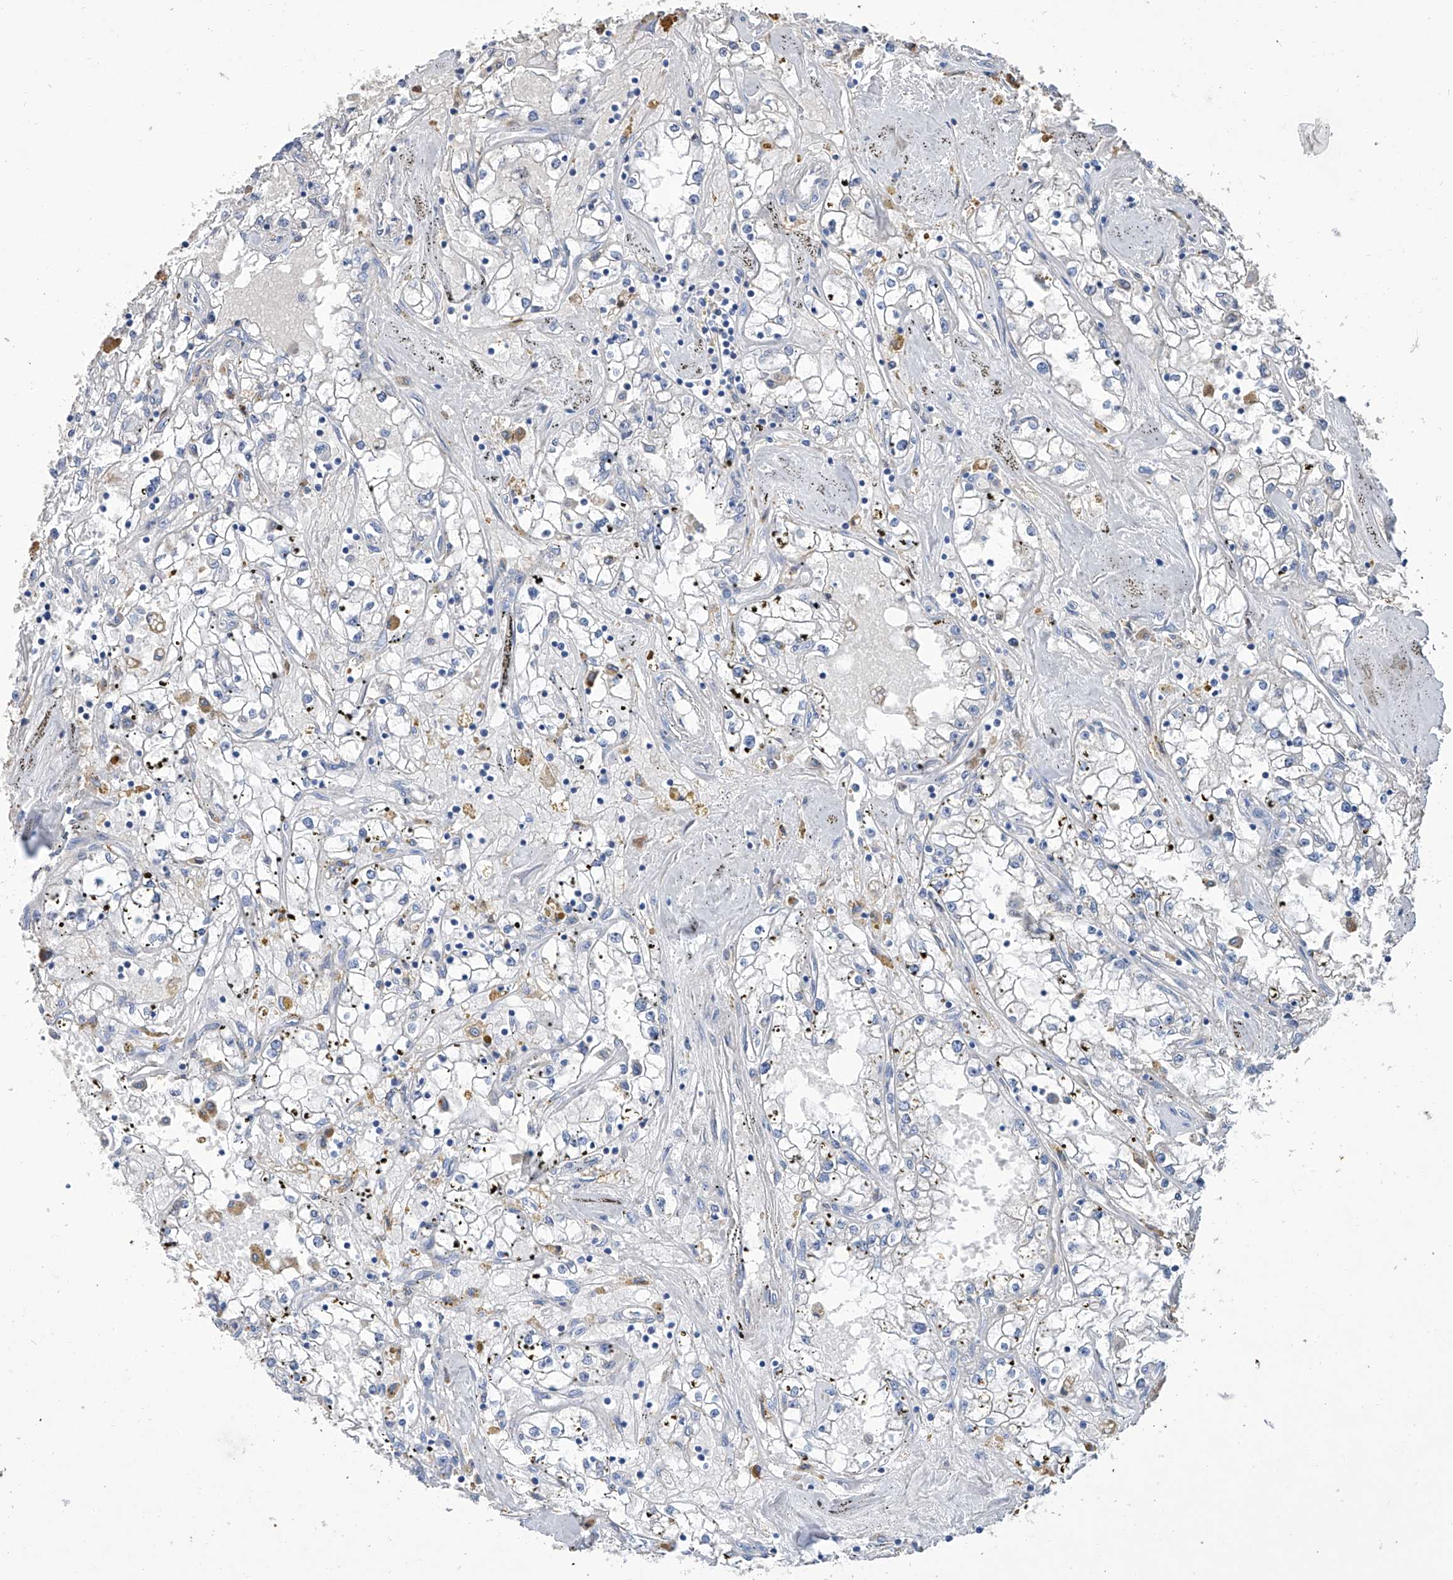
{"staining": {"intensity": "negative", "quantity": "none", "location": "none"}, "tissue": "renal cancer", "cell_type": "Tumor cells", "image_type": "cancer", "snomed": [{"axis": "morphology", "description": "Adenocarcinoma, NOS"}, {"axis": "topography", "description": "Kidney"}], "caption": "A high-resolution image shows immunohistochemistry (IHC) staining of adenocarcinoma (renal), which displays no significant positivity in tumor cells. (DAB (3,3'-diaminobenzidine) IHC, high magnification).", "gene": "GPT", "patient": {"sex": "male", "age": 56}}